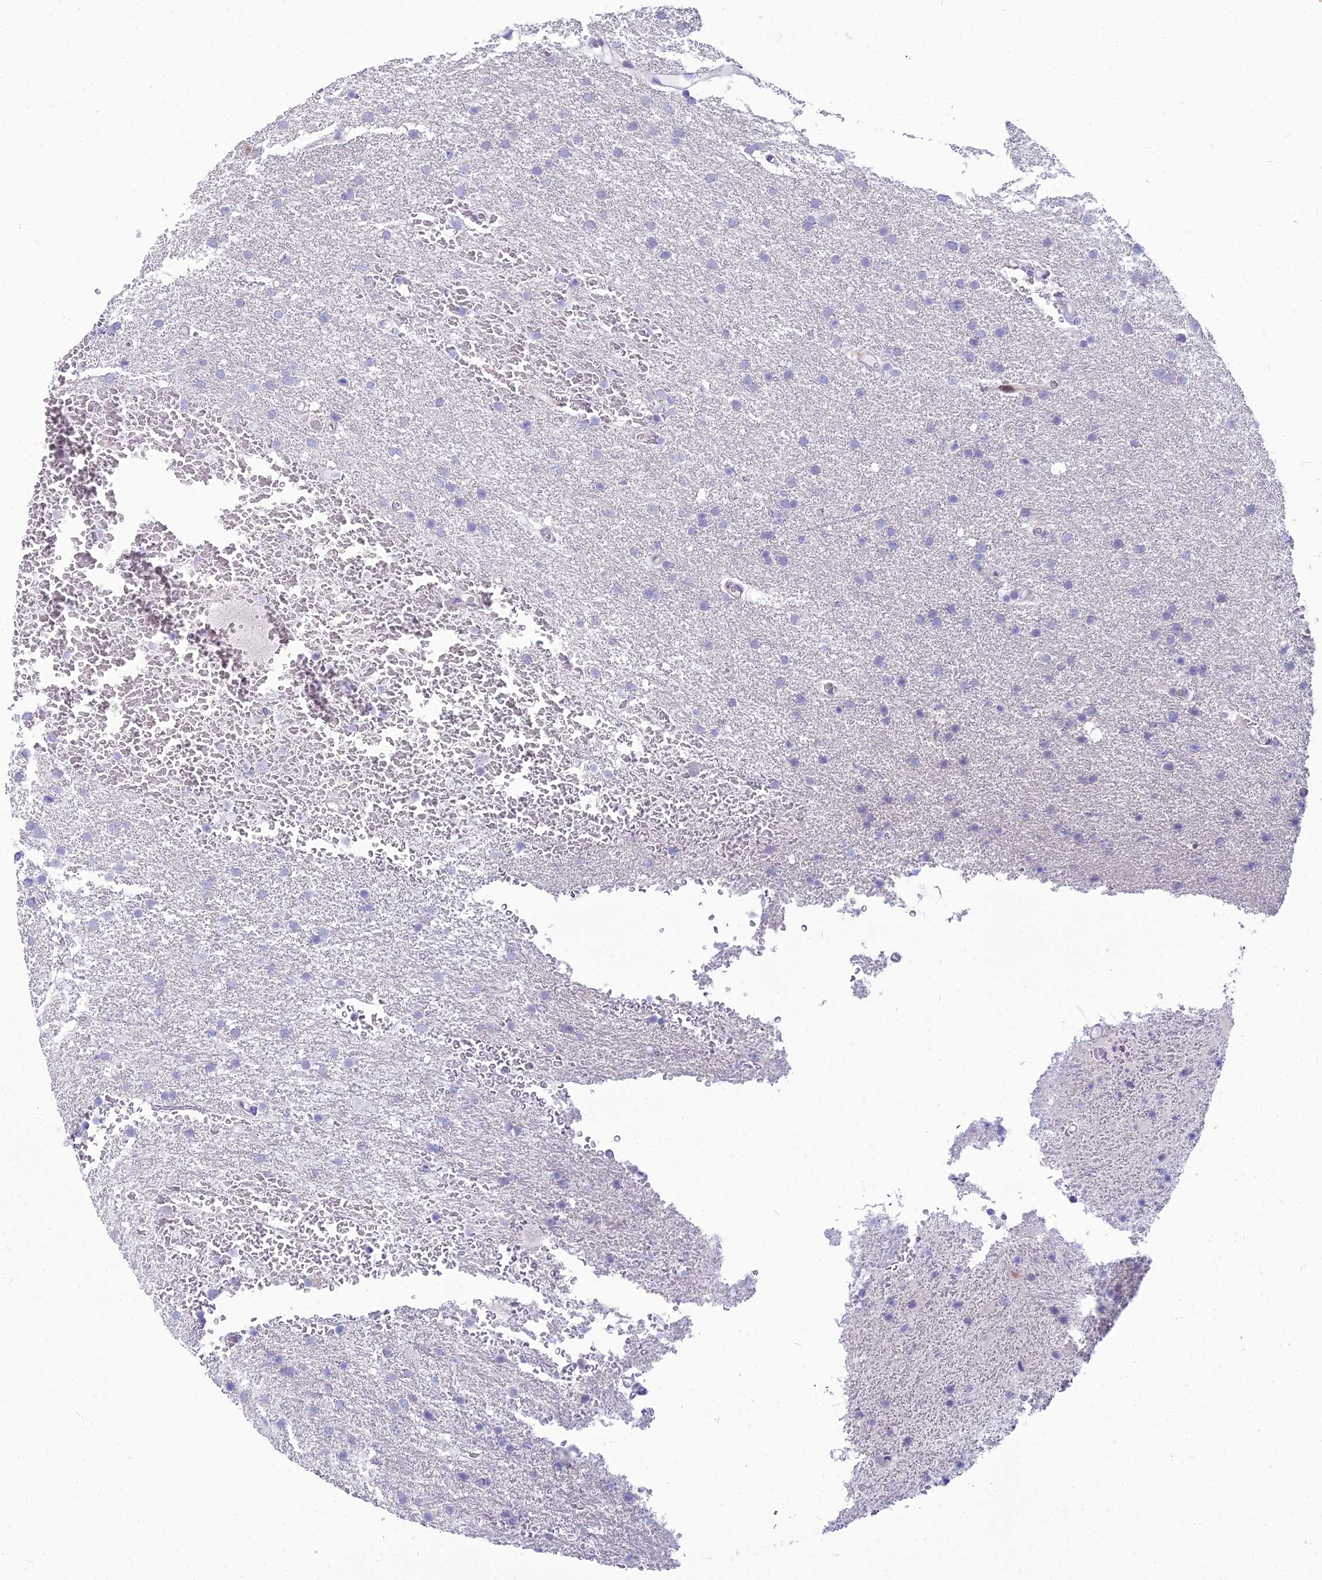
{"staining": {"intensity": "negative", "quantity": "none", "location": "none"}, "tissue": "glioma", "cell_type": "Tumor cells", "image_type": "cancer", "snomed": [{"axis": "morphology", "description": "Glioma, malignant, High grade"}, {"axis": "topography", "description": "Cerebral cortex"}], "caption": "Glioma stained for a protein using immunohistochemistry (IHC) exhibits no positivity tumor cells.", "gene": "NUSAP1", "patient": {"sex": "female", "age": 36}}